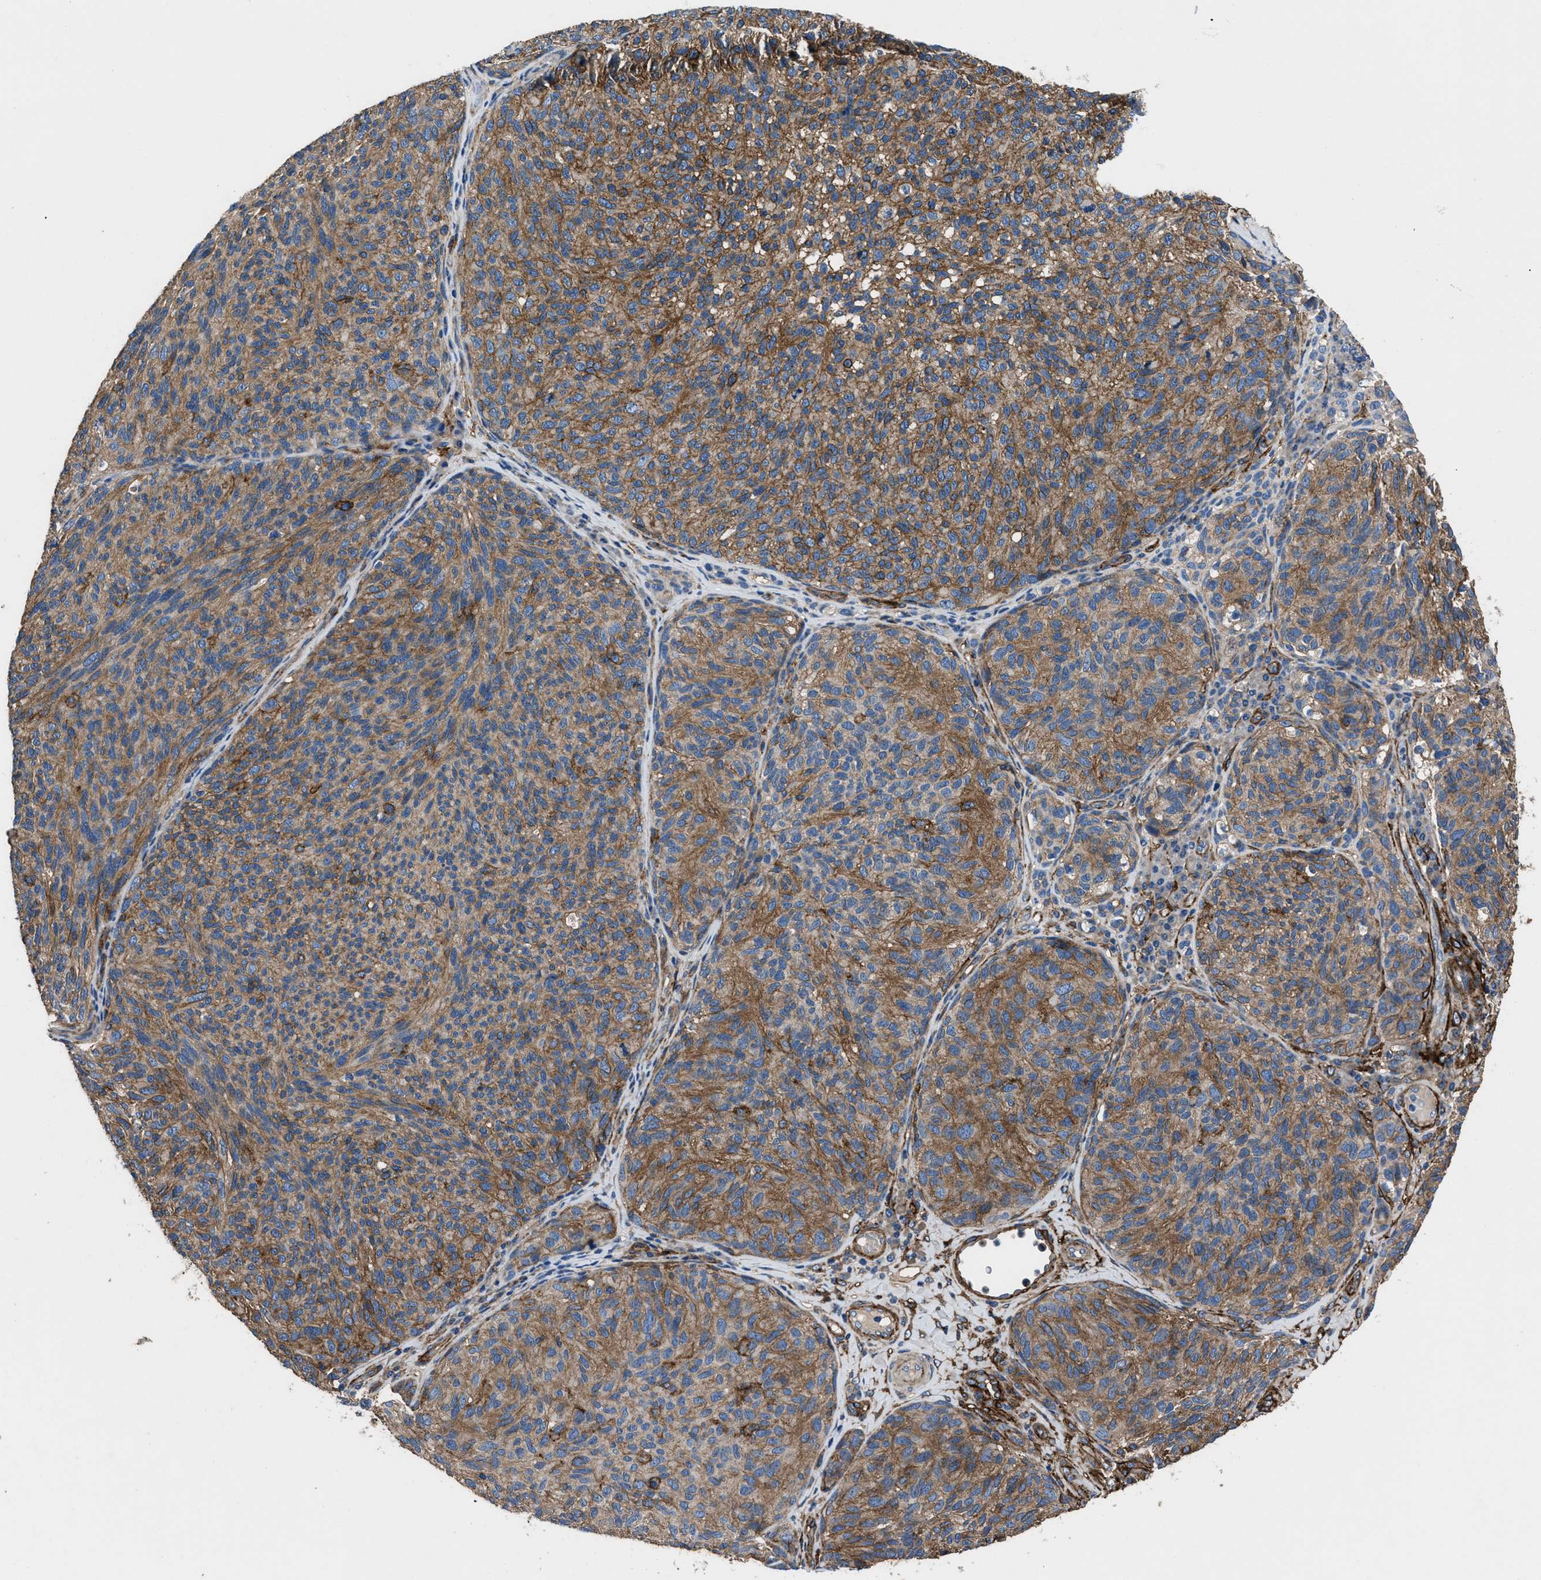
{"staining": {"intensity": "moderate", "quantity": ">75%", "location": "cytoplasmic/membranous"}, "tissue": "melanoma", "cell_type": "Tumor cells", "image_type": "cancer", "snomed": [{"axis": "morphology", "description": "Malignant melanoma, NOS"}, {"axis": "topography", "description": "Skin"}], "caption": "Immunohistochemical staining of malignant melanoma demonstrates moderate cytoplasmic/membranous protein expression in about >75% of tumor cells.", "gene": "CD276", "patient": {"sex": "female", "age": 73}}